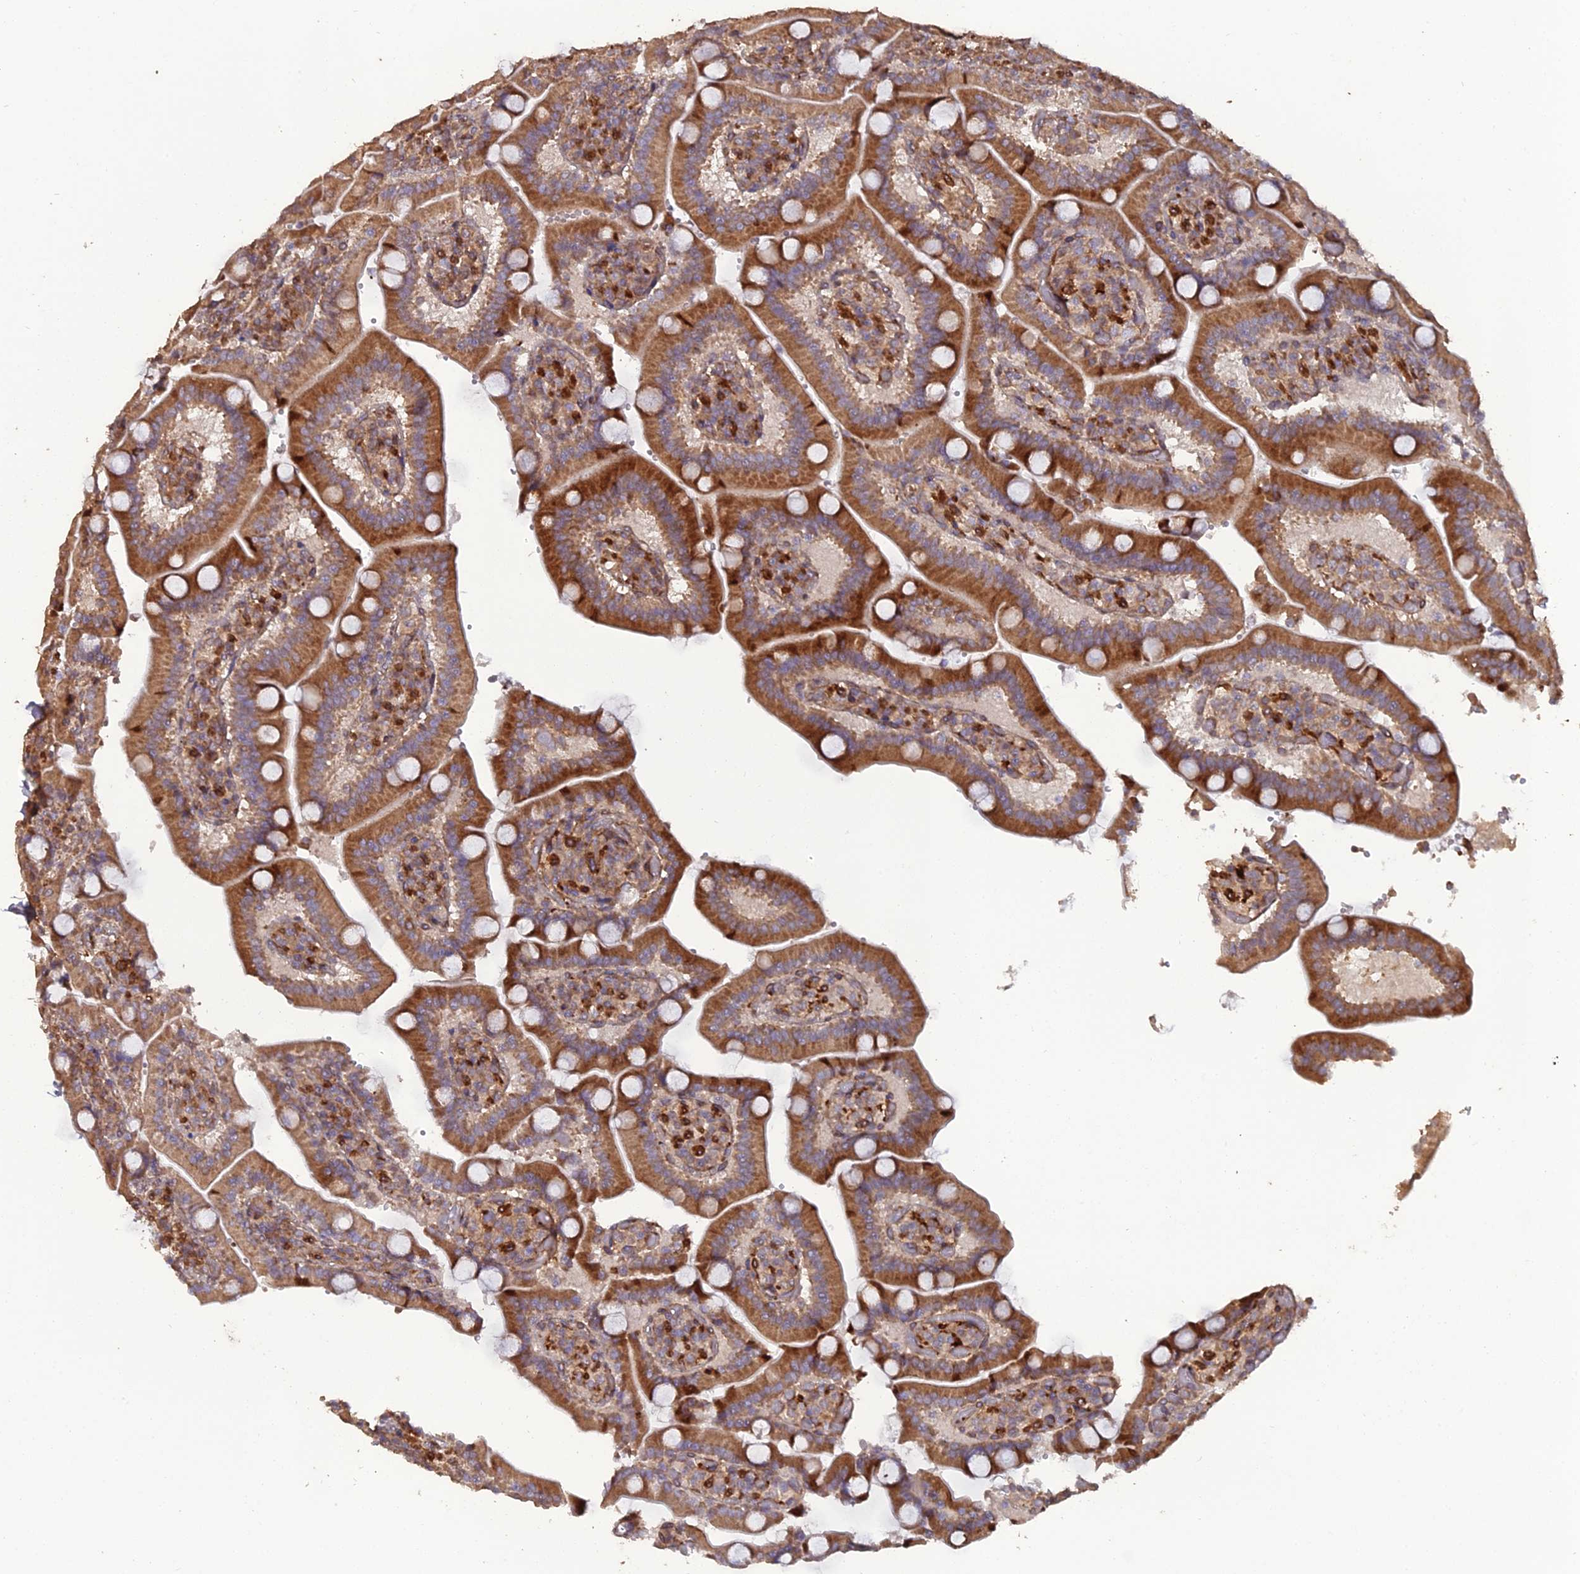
{"staining": {"intensity": "moderate", "quantity": ">75%", "location": "cytoplasmic/membranous"}, "tissue": "duodenum", "cell_type": "Glandular cells", "image_type": "normal", "snomed": [{"axis": "morphology", "description": "Normal tissue, NOS"}, {"axis": "topography", "description": "Duodenum"}], "caption": "Approximately >75% of glandular cells in normal human duodenum reveal moderate cytoplasmic/membranous protein positivity as visualized by brown immunohistochemical staining.", "gene": "ATP6V0A2", "patient": {"sex": "female", "age": 62}}